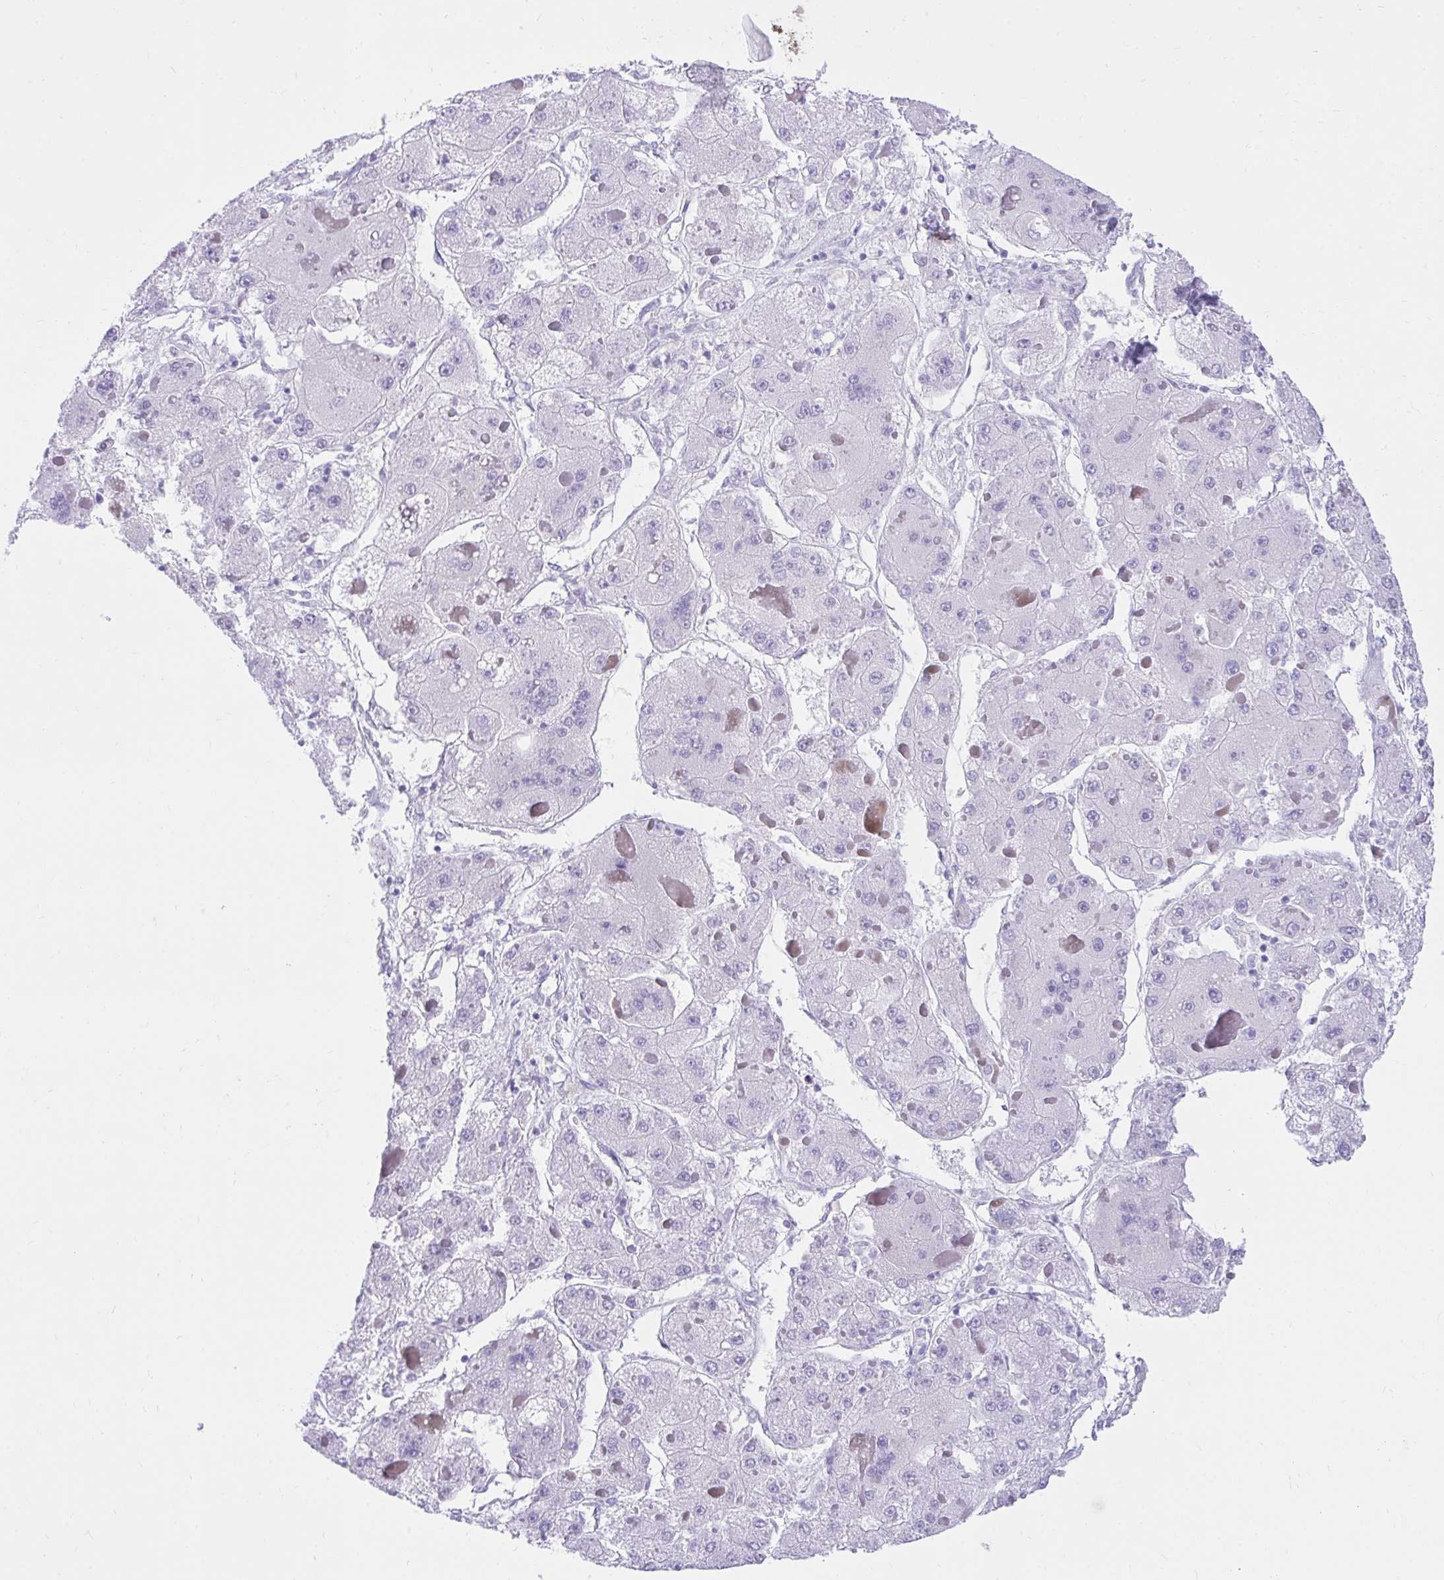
{"staining": {"intensity": "negative", "quantity": "none", "location": "none"}, "tissue": "liver cancer", "cell_type": "Tumor cells", "image_type": "cancer", "snomed": [{"axis": "morphology", "description": "Carcinoma, Hepatocellular, NOS"}, {"axis": "topography", "description": "Liver"}], "caption": "Protein analysis of liver cancer (hepatocellular carcinoma) reveals no significant expression in tumor cells.", "gene": "KCNN4", "patient": {"sex": "female", "age": 73}}